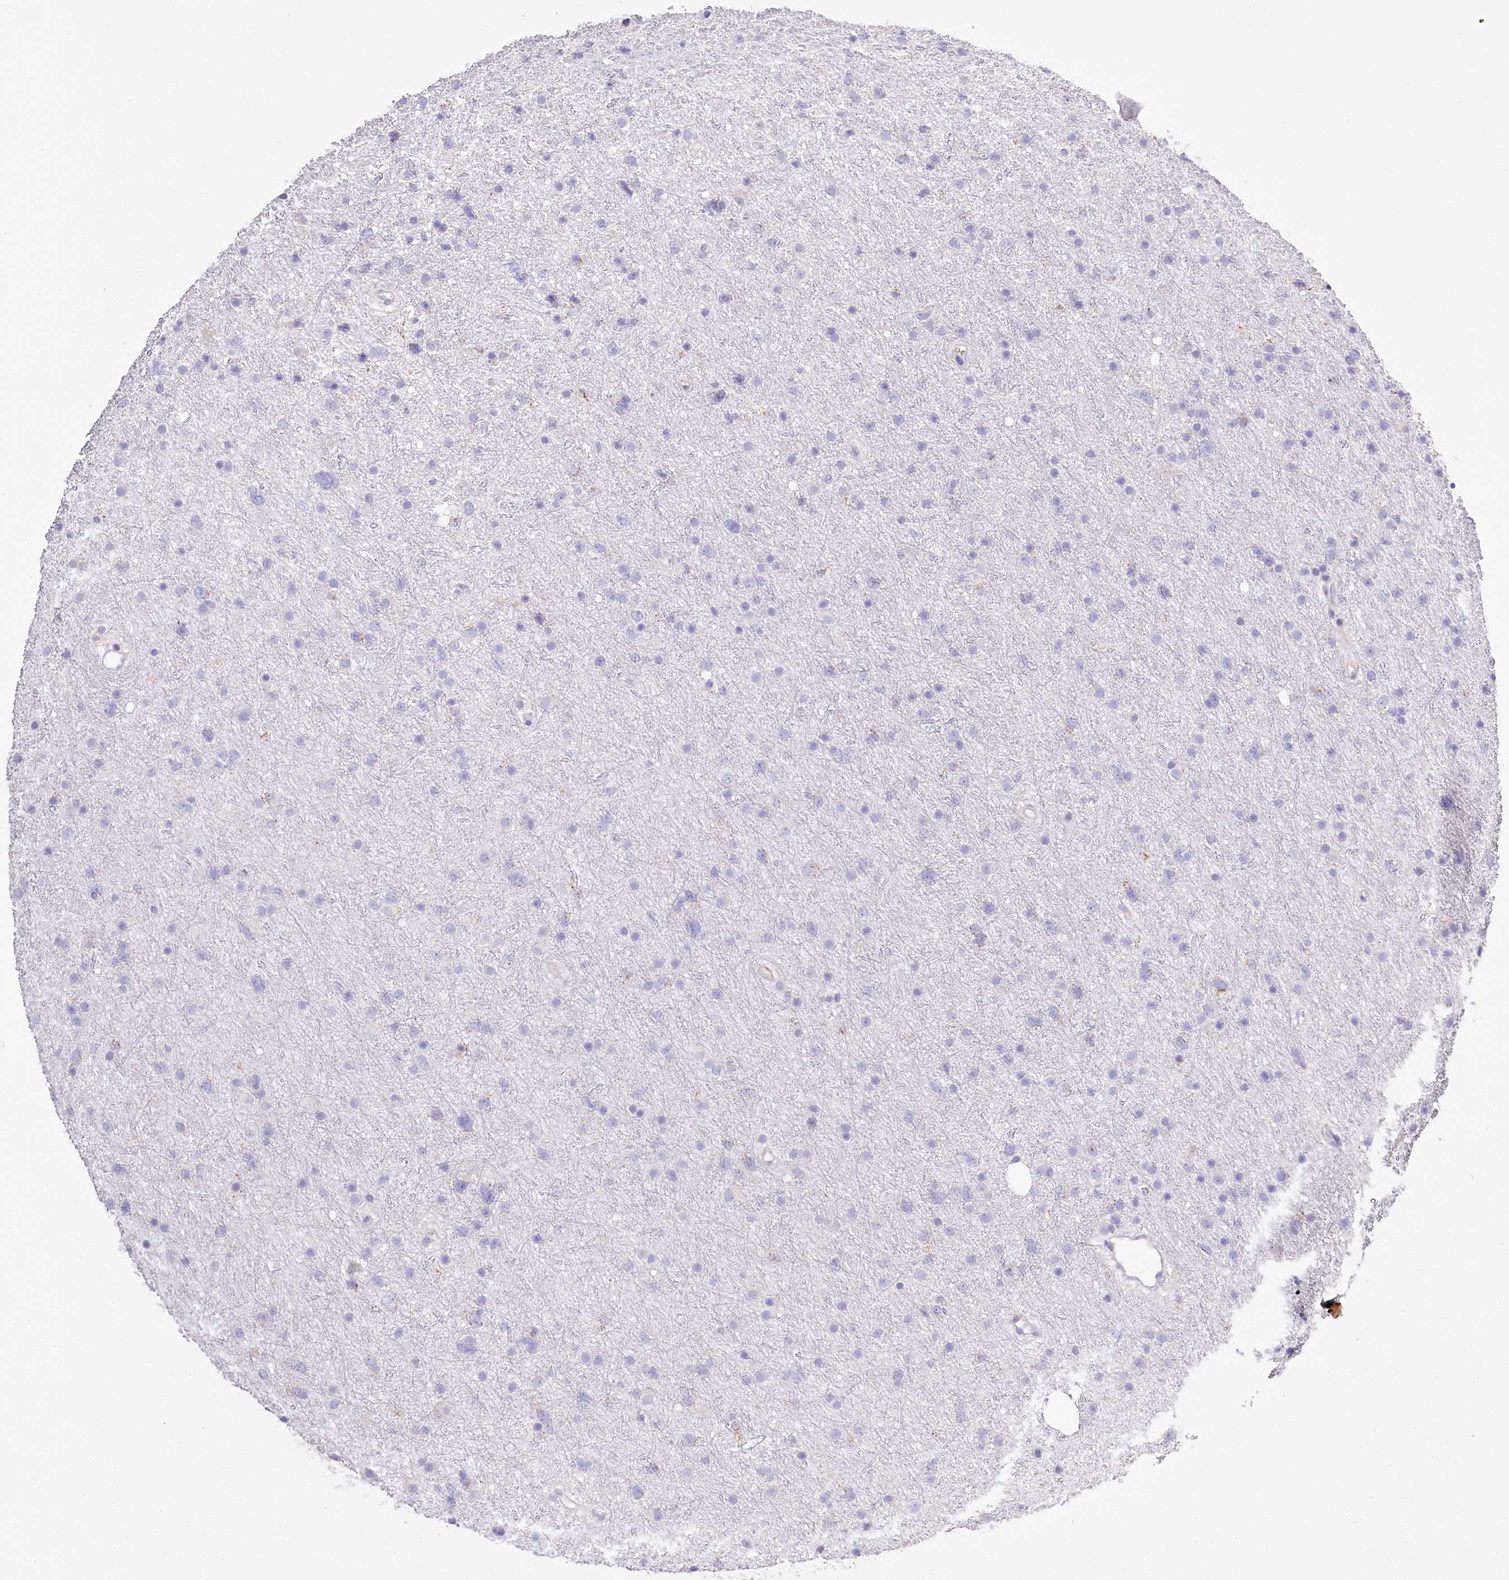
{"staining": {"intensity": "negative", "quantity": "none", "location": "none"}, "tissue": "glioma", "cell_type": "Tumor cells", "image_type": "cancer", "snomed": [{"axis": "morphology", "description": "Glioma, malignant, Low grade"}, {"axis": "topography", "description": "Cerebral cortex"}], "caption": "An IHC photomicrograph of low-grade glioma (malignant) is shown. There is no staining in tumor cells of low-grade glioma (malignant).", "gene": "PTER", "patient": {"sex": "female", "age": 39}}